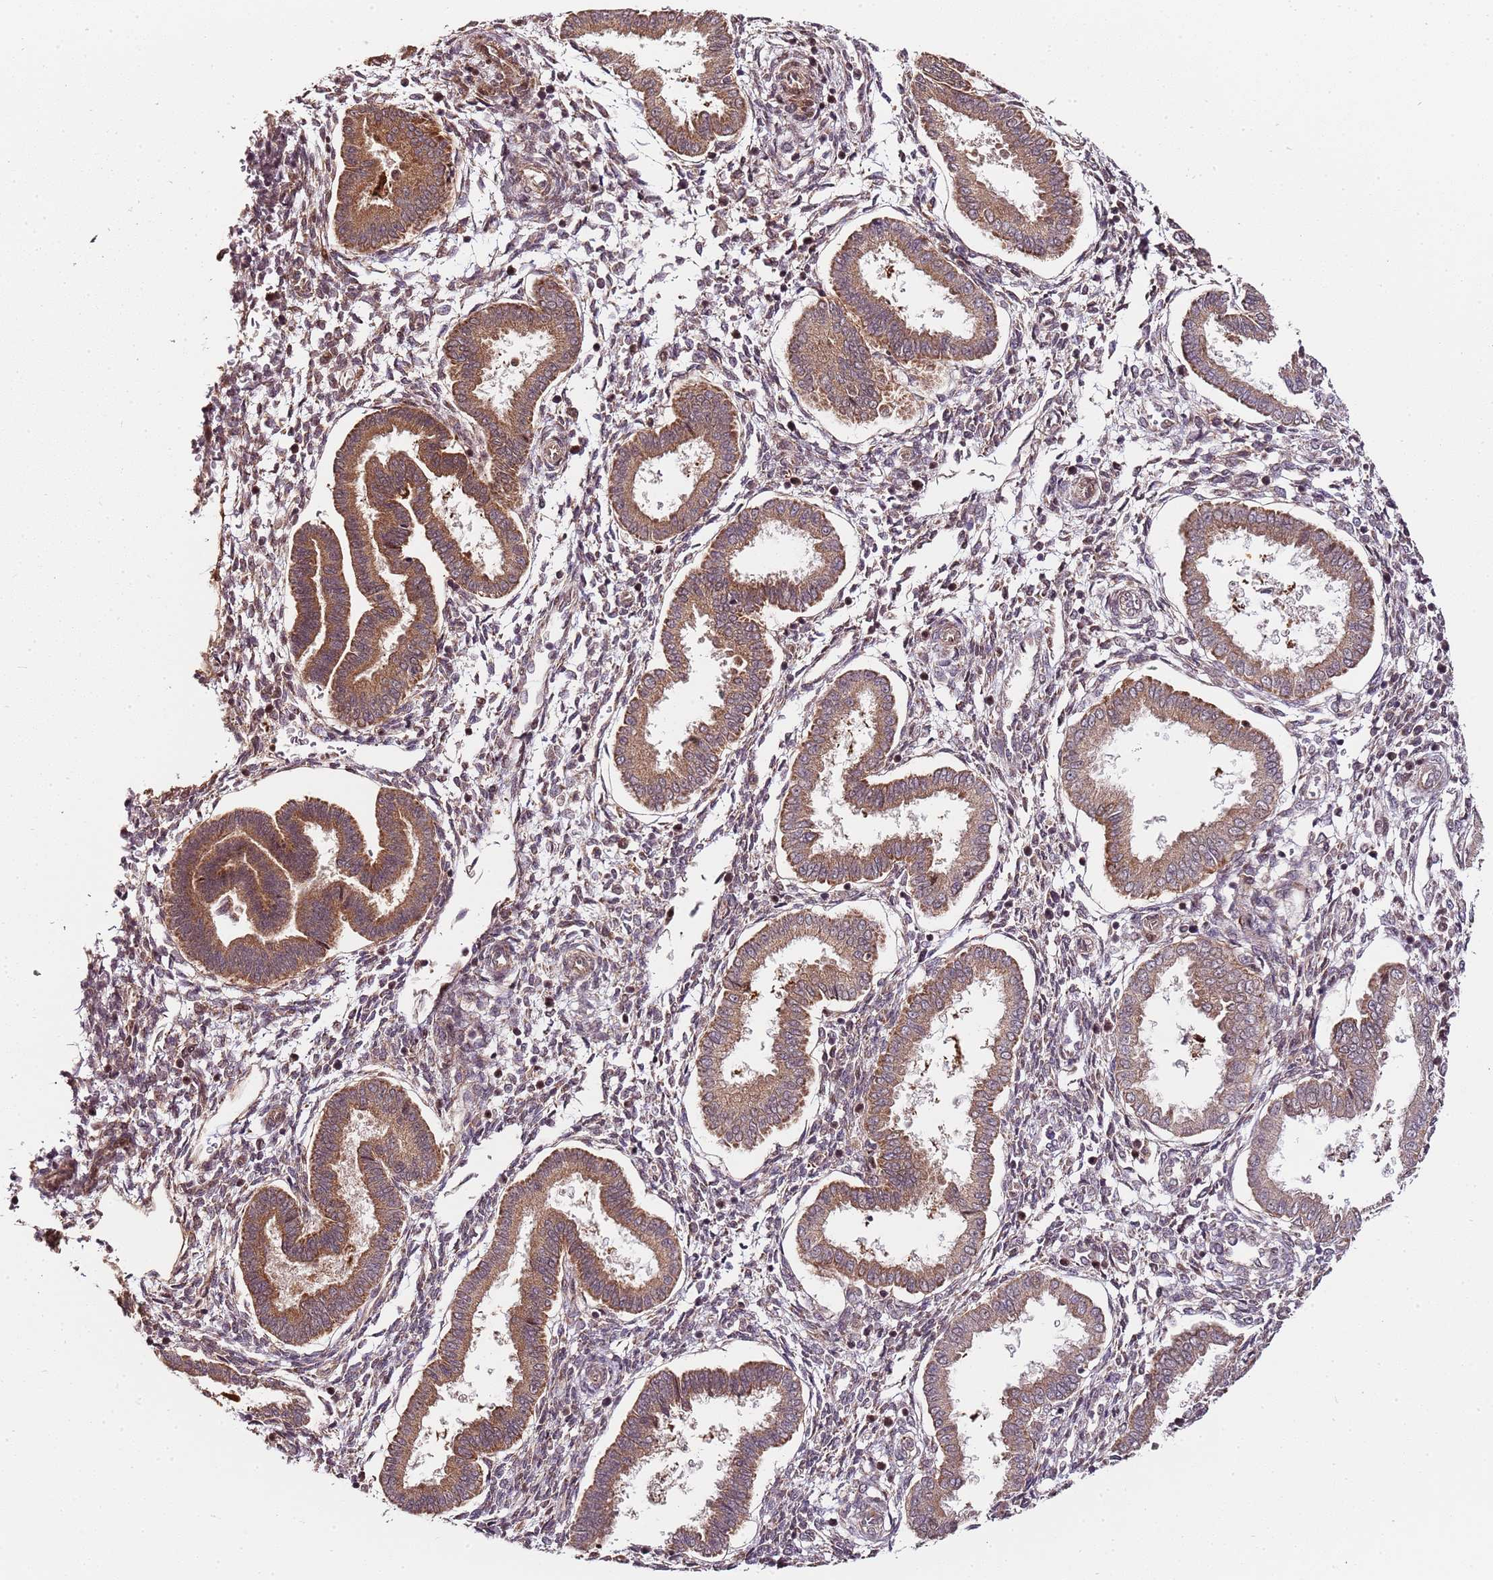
{"staining": {"intensity": "moderate", "quantity": ">75%", "location": "cytoplasmic/membranous"}, "tissue": "endometrium", "cell_type": "Cells in endometrial stroma", "image_type": "normal", "snomed": [{"axis": "morphology", "description": "Normal tissue, NOS"}, {"axis": "topography", "description": "Endometrium"}], "caption": "A high-resolution image shows immunohistochemistry (IHC) staining of unremarkable endometrium, which reveals moderate cytoplasmic/membranous positivity in about >75% of cells in endometrial stroma. (Brightfield microscopy of DAB IHC at high magnification).", "gene": "EDC3", "patient": {"sex": "female", "age": 24}}